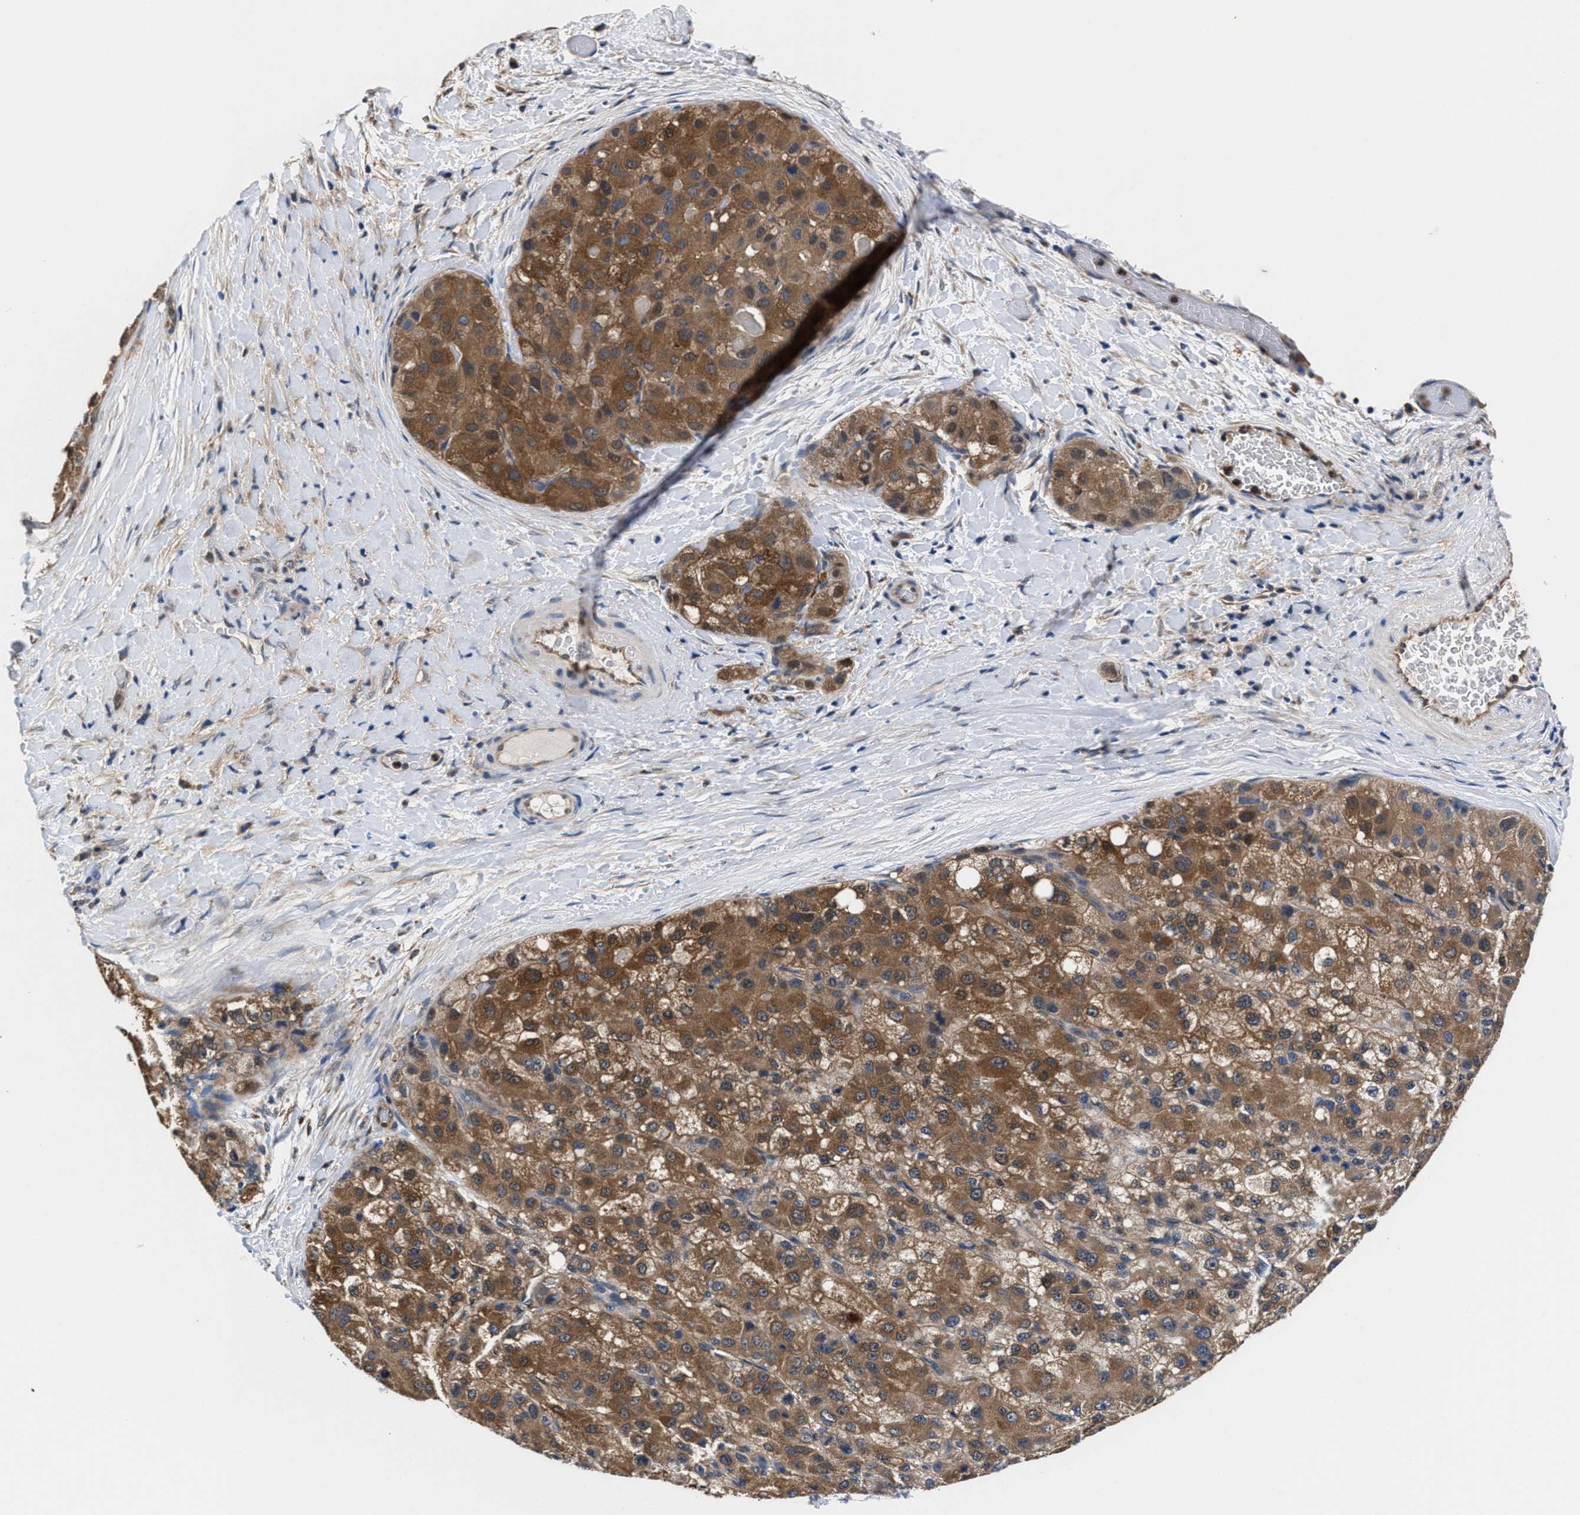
{"staining": {"intensity": "moderate", "quantity": ">75%", "location": "cytoplasmic/membranous"}, "tissue": "liver cancer", "cell_type": "Tumor cells", "image_type": "cancer", "snomed": [{"axis": "morphology", "description": "Carcinoma, Hepatocellular, NOS"}, {"axis": "topography", "description": "Liver"}], "caption": "Human liver cancer stained for a protein (brown) exhibits moderate cytoplasmic/membranous positive staining in about >75% of tumor cells.", "gene": "ACLY", "patient": {"sex": "male", "age": 80}}